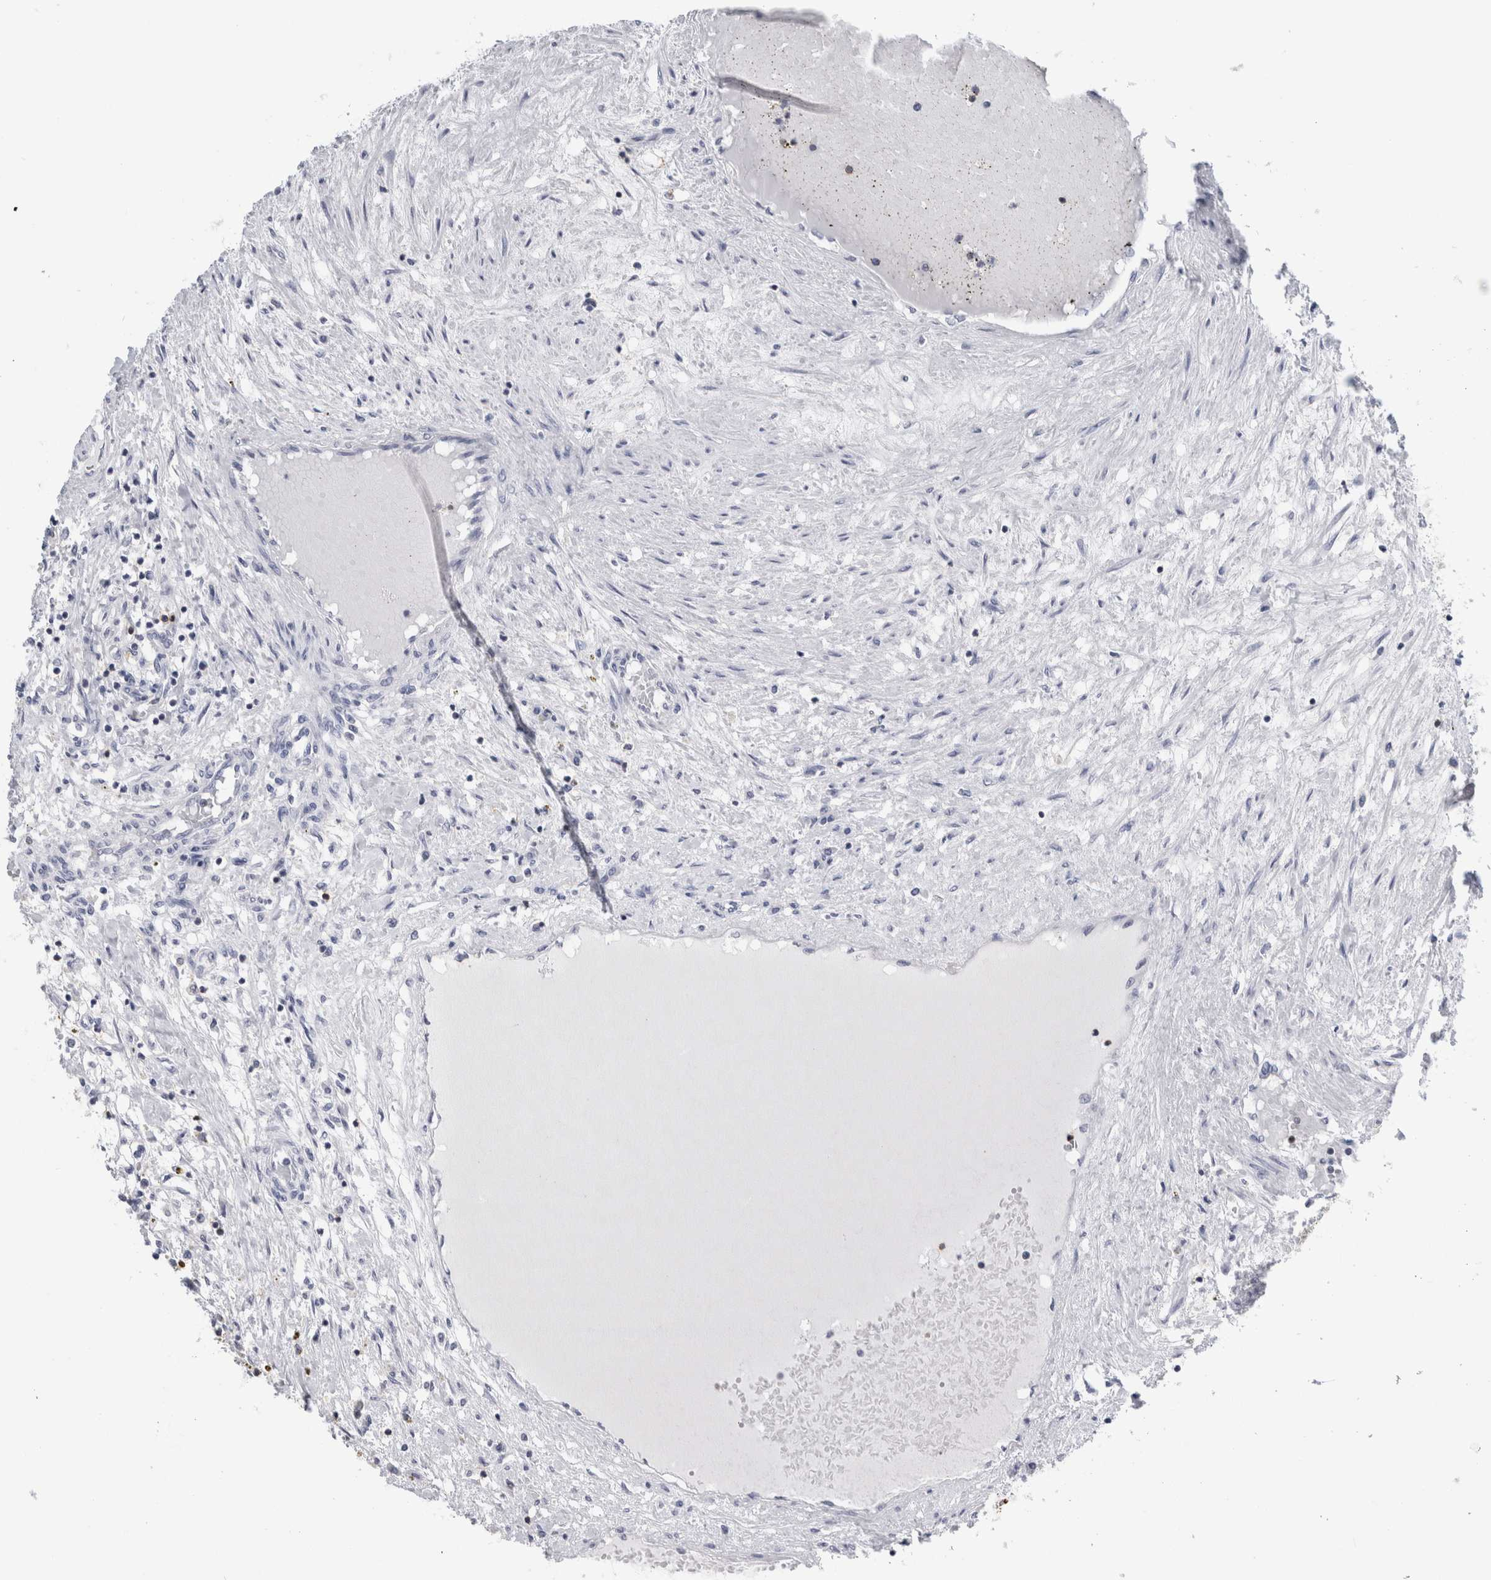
{"staining": {"intensity": "negative", "quantity": "none", "location": "none"}, "tissue": "renal cancer", "cell_type": "Tumor cells", "image_type": "cancer", "snomed": [{"axis": "morphology", "description": "Adenocarcinoma, NOS"}, {"axis": "topography", "description": "Kidney"}], "caption": "A high-resolution image shows immunohistochemistry (IHC) staining of renal adenocarcinoma, which demonstrates no significant staining in tumor cells.", "gene": "ANKFY1", "patient": {"sex": "male", "age": 68}}